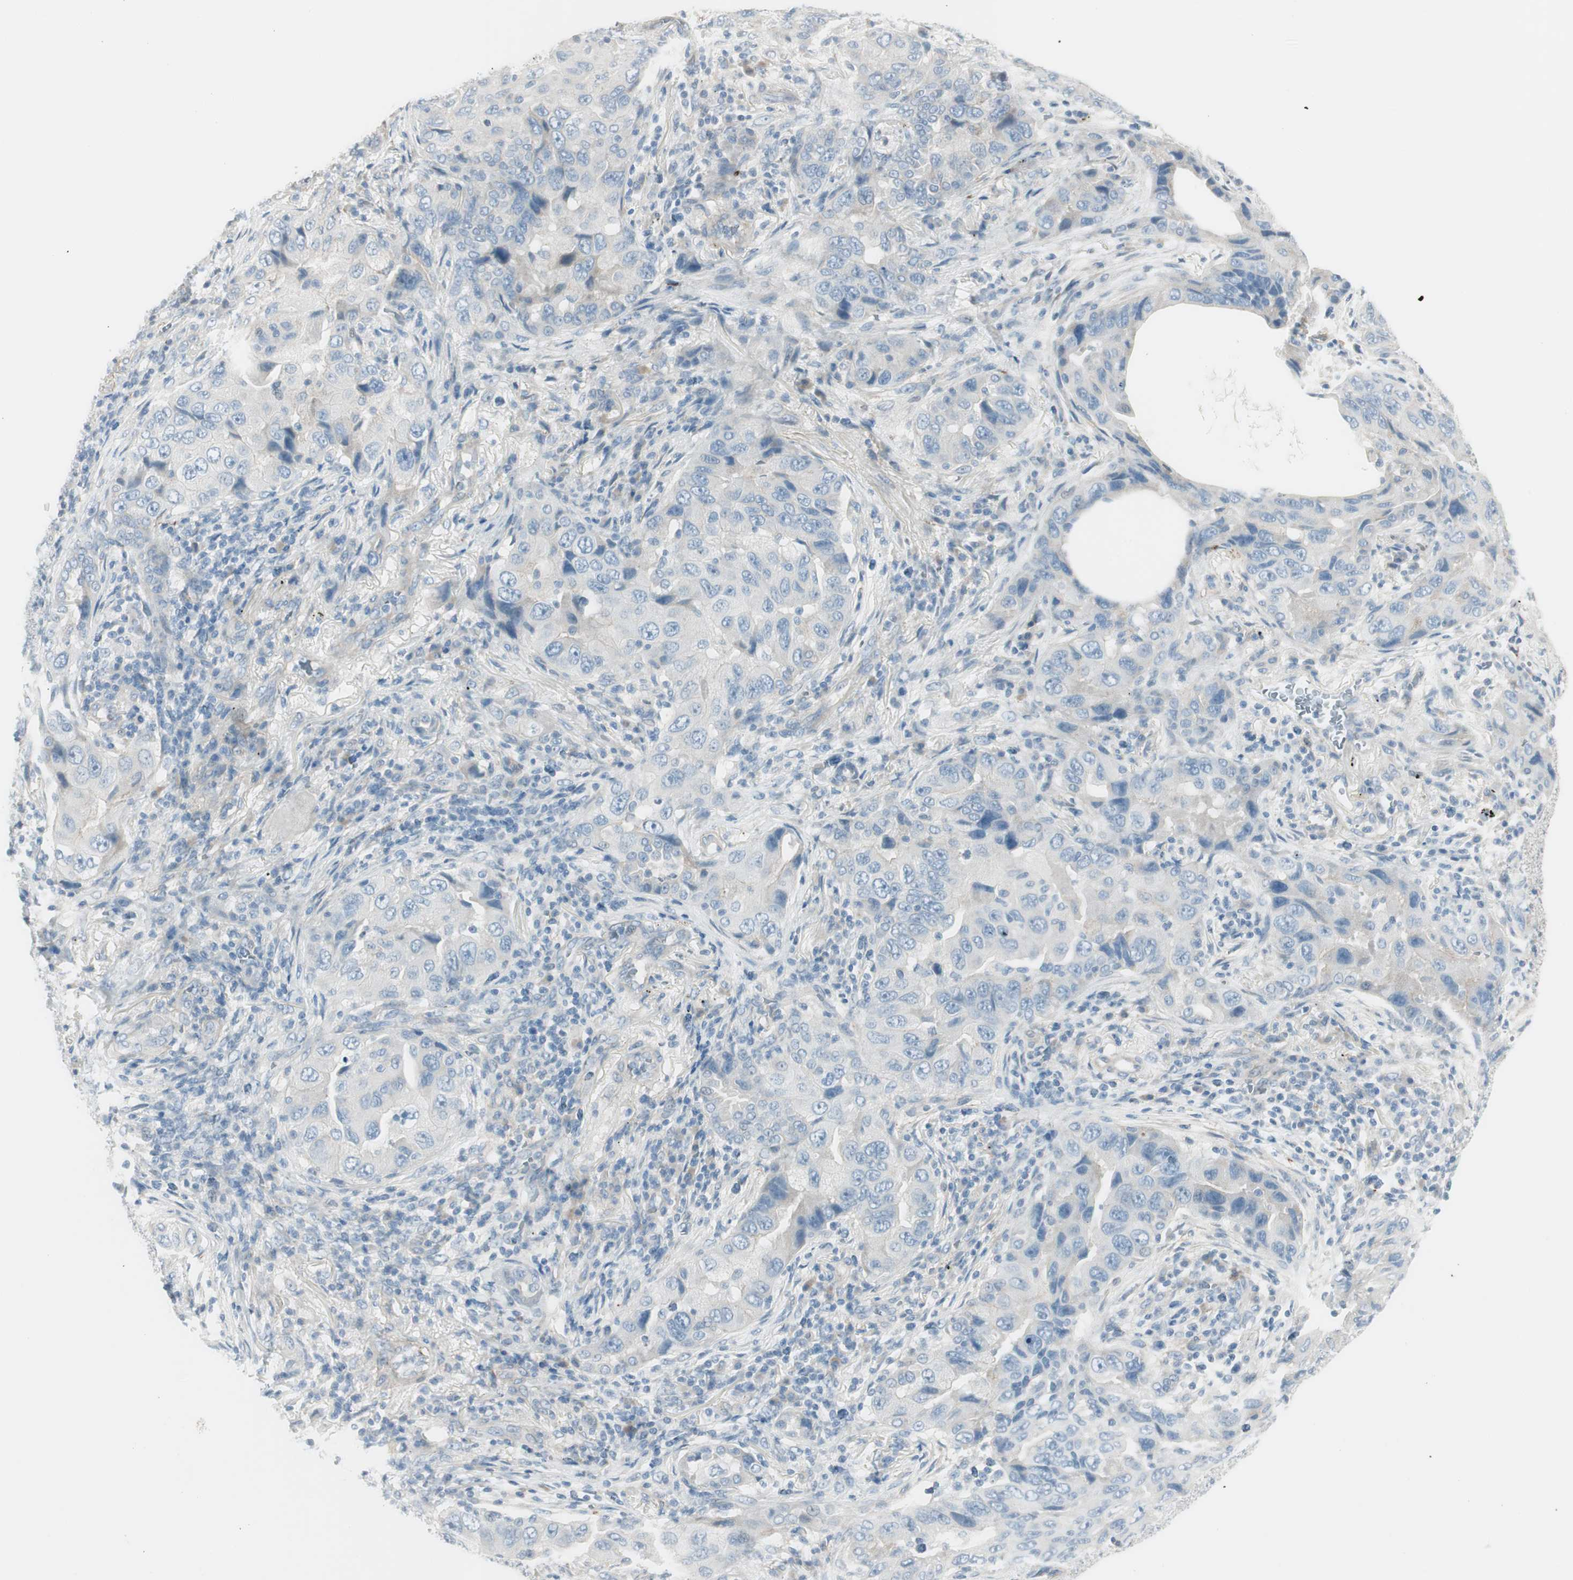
{"staining": {"intensity": "negative", "quantity": "none", "location": "none"}, "tissue": "lung cancer", "cell_type": "Tumor cells", "image_type": "cancer", "snomed": [{"axis": "morphology", "description": "Adenocarcinoma, NOS"}, {"axis": "topography", "description": "Lung"}], "caption": "IHC photomicrograph of human lung cancer (adenocarcinoma) stained for a protein (brown), which shows no staining in tumor cells. (IHC, brightfield microscopy, high magnification).", "gene": "CACNA2D1", "patient": {"sex": "female", "age": 65}}